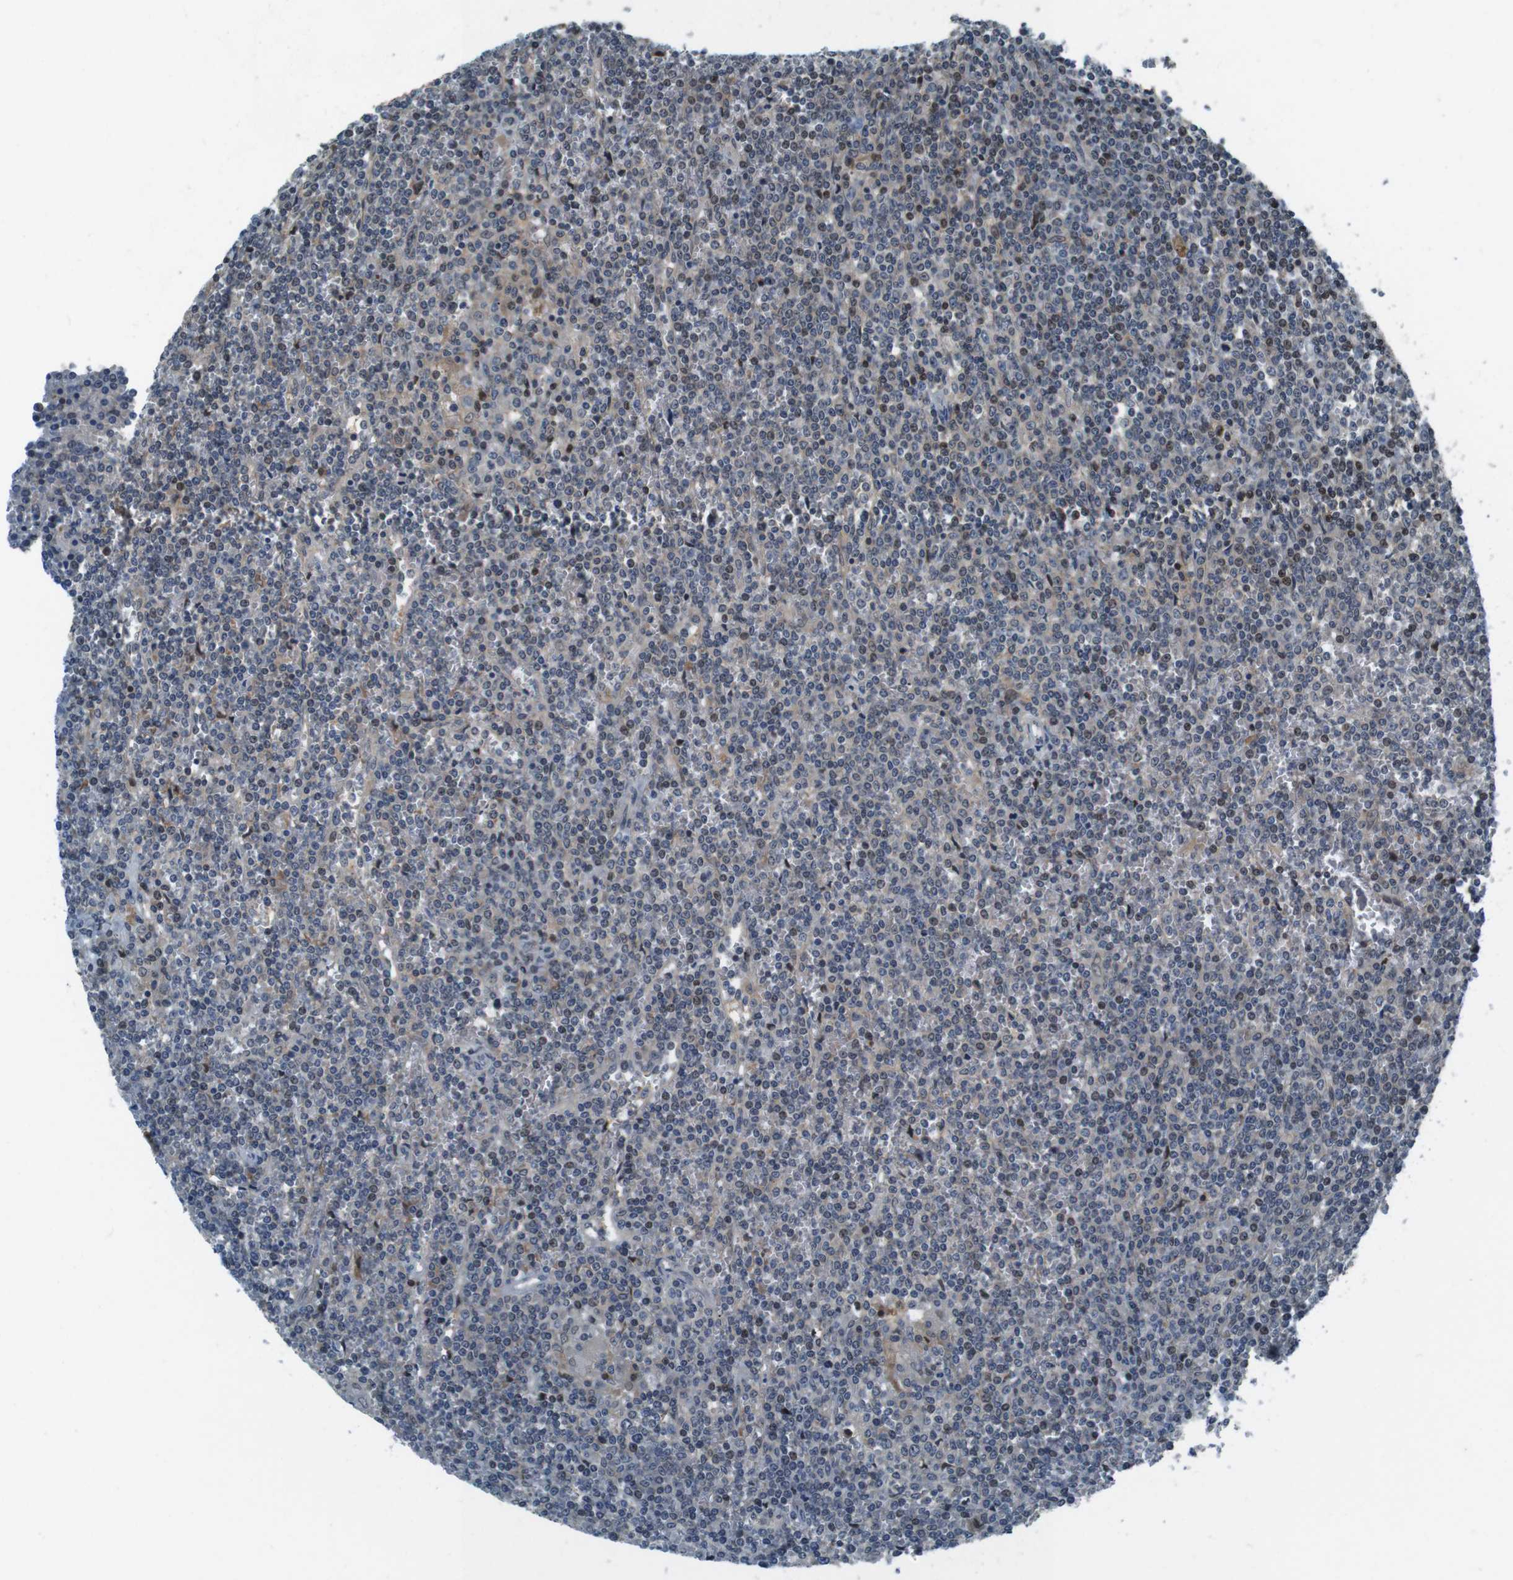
{"staining": {"intensity": "weak", "quantity": "25%-75%", "location": "cytoplasmic/membranous,nuclear"}, "tissue": "lymphoma", "cell_type": "Tumor cells", "image_type": "cancer", "snomed": [{"axis": "morphology", "description": "Malignant lymphoma, non-Hodgkin's type, Low grade"}, {"axis": "topography", "description": "Spleen"}], "caption": "Low-grade malignant lymphoma, non-Hodgkin's type tissue shows weak cytoplasmic/membranous and nuclear positivity in approximately 25%-75% of tumor cells, visualized by immunohistochemistry. (IHC, brightfield microscopy, high magnification).", "gene": "LRP5", "patient": {"sex": "female", "age": 19}}